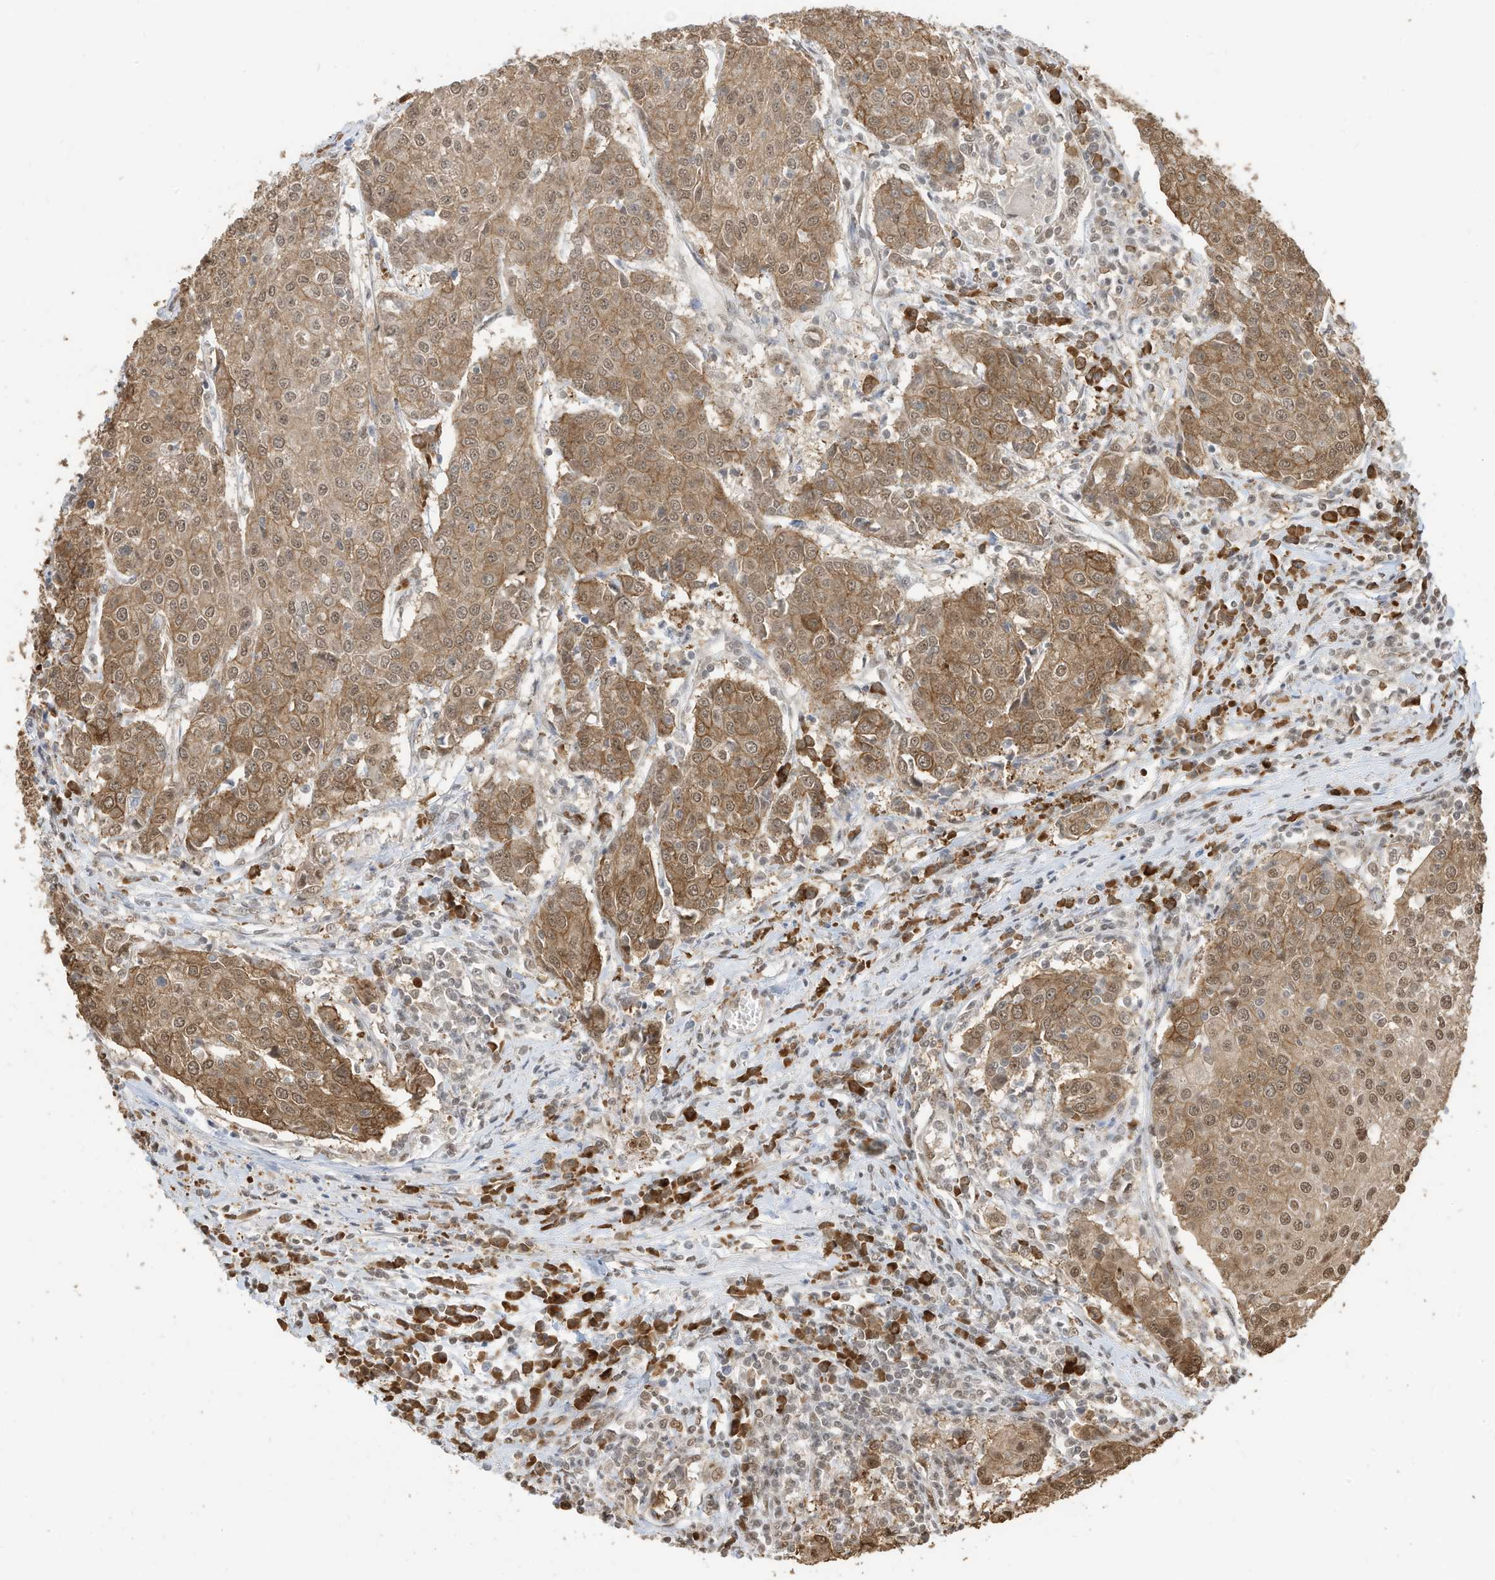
{"staining": {"intensity": "moderate", "quantity": ">75%", "location": "cytoplasmic/membranous,nuclear"}, "tissue": "urothelial cancer", "cell_type": "Tumor cells", "image_type": "cancer", "snomed": [{"axis": "morphology", "description": "Urothelial carcinoma, High grade"}, {"axis": "topography", "description": "Urinary bladder"}], "caption": "Urothelial cancer stained with a protein marker displays moderate staining in tumor cells.", "gene": "ZNF195", "patient": {"sex": "female", "age": 85}}